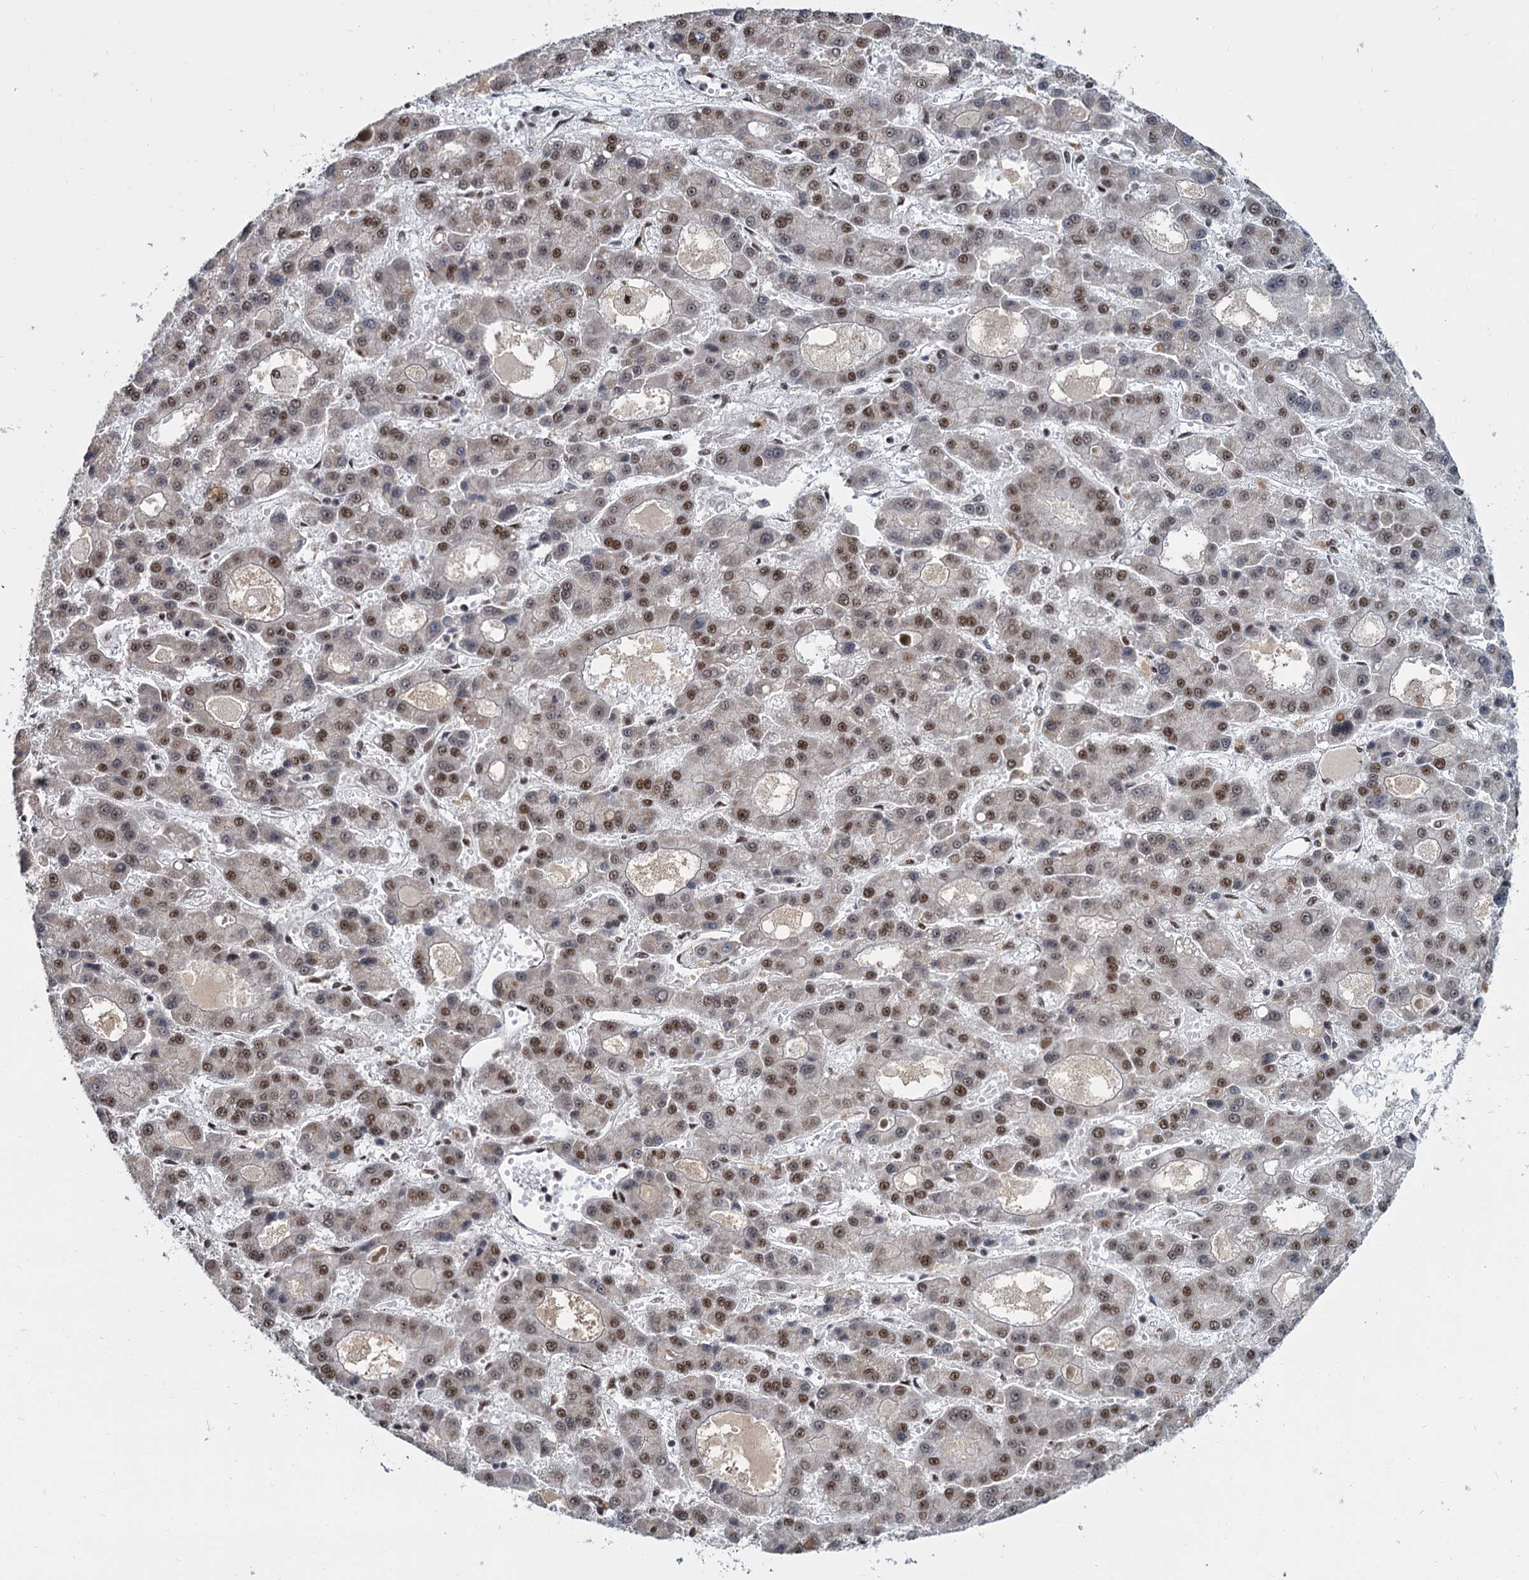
{"staining": {"intensity": "moderate", "quantity": "<25%", "location": "nuclear"}, "tissue": "liver cancer", "cell_type": "Tumor cells", "image_type": "cancer", "snomed": [{"axis": "morphology", "description": "Carcinoma, Hepatocellular, NOS"}, {"axis": "topography", "description": "Liver"}], "caption": "IHC (DAB (3,3'-diaminobenzidine)) staining of liver hepatocellular carcinoma displays moderate nuclear protein expression in about <25% of tumor cells.", "gene": "WBP4", "patient": {"sex": "male", "age": 70}}